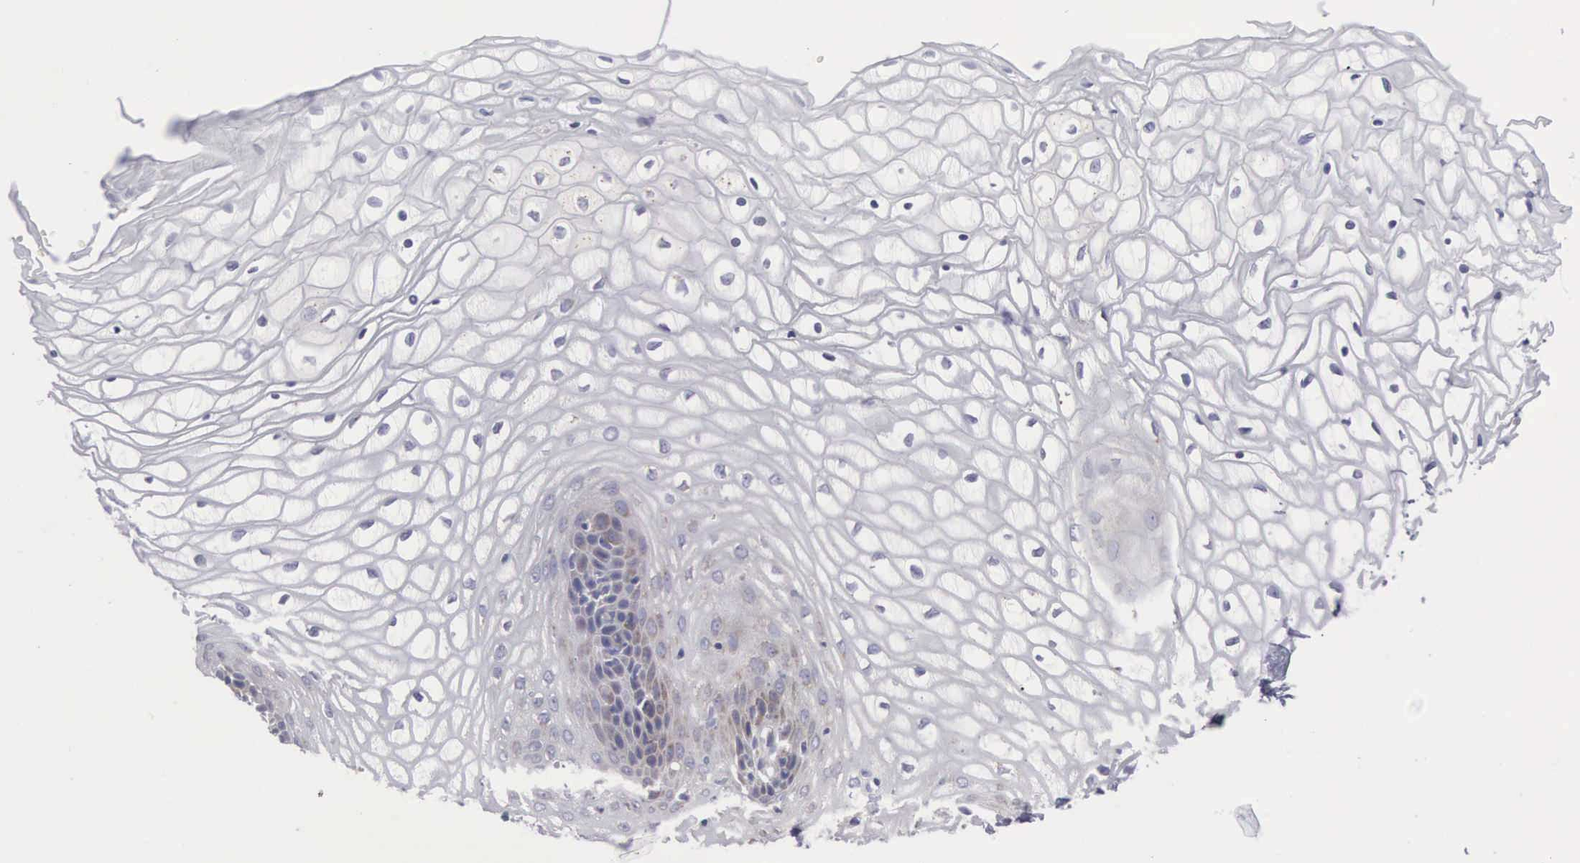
{"staining": {"intensity": "weak", "quantity": "<25%", "location": "cytoplasmic/membranous"}, "tissue": "vagina", "cell_type": "Squamous epithelial cells", "image_type": "normal", "snomed": [{"axis": "morphology", "description": "Normal tissue, NOS"}, {"axis": "topography", "description": "Vagina"}], "caption": "Squamous epithelial cells show no significant protein positivity in unremarkable vagina. Nuclei are stained in blue.", "gene": "APOOL", "patient": {"sex": "female", "age": 34}}